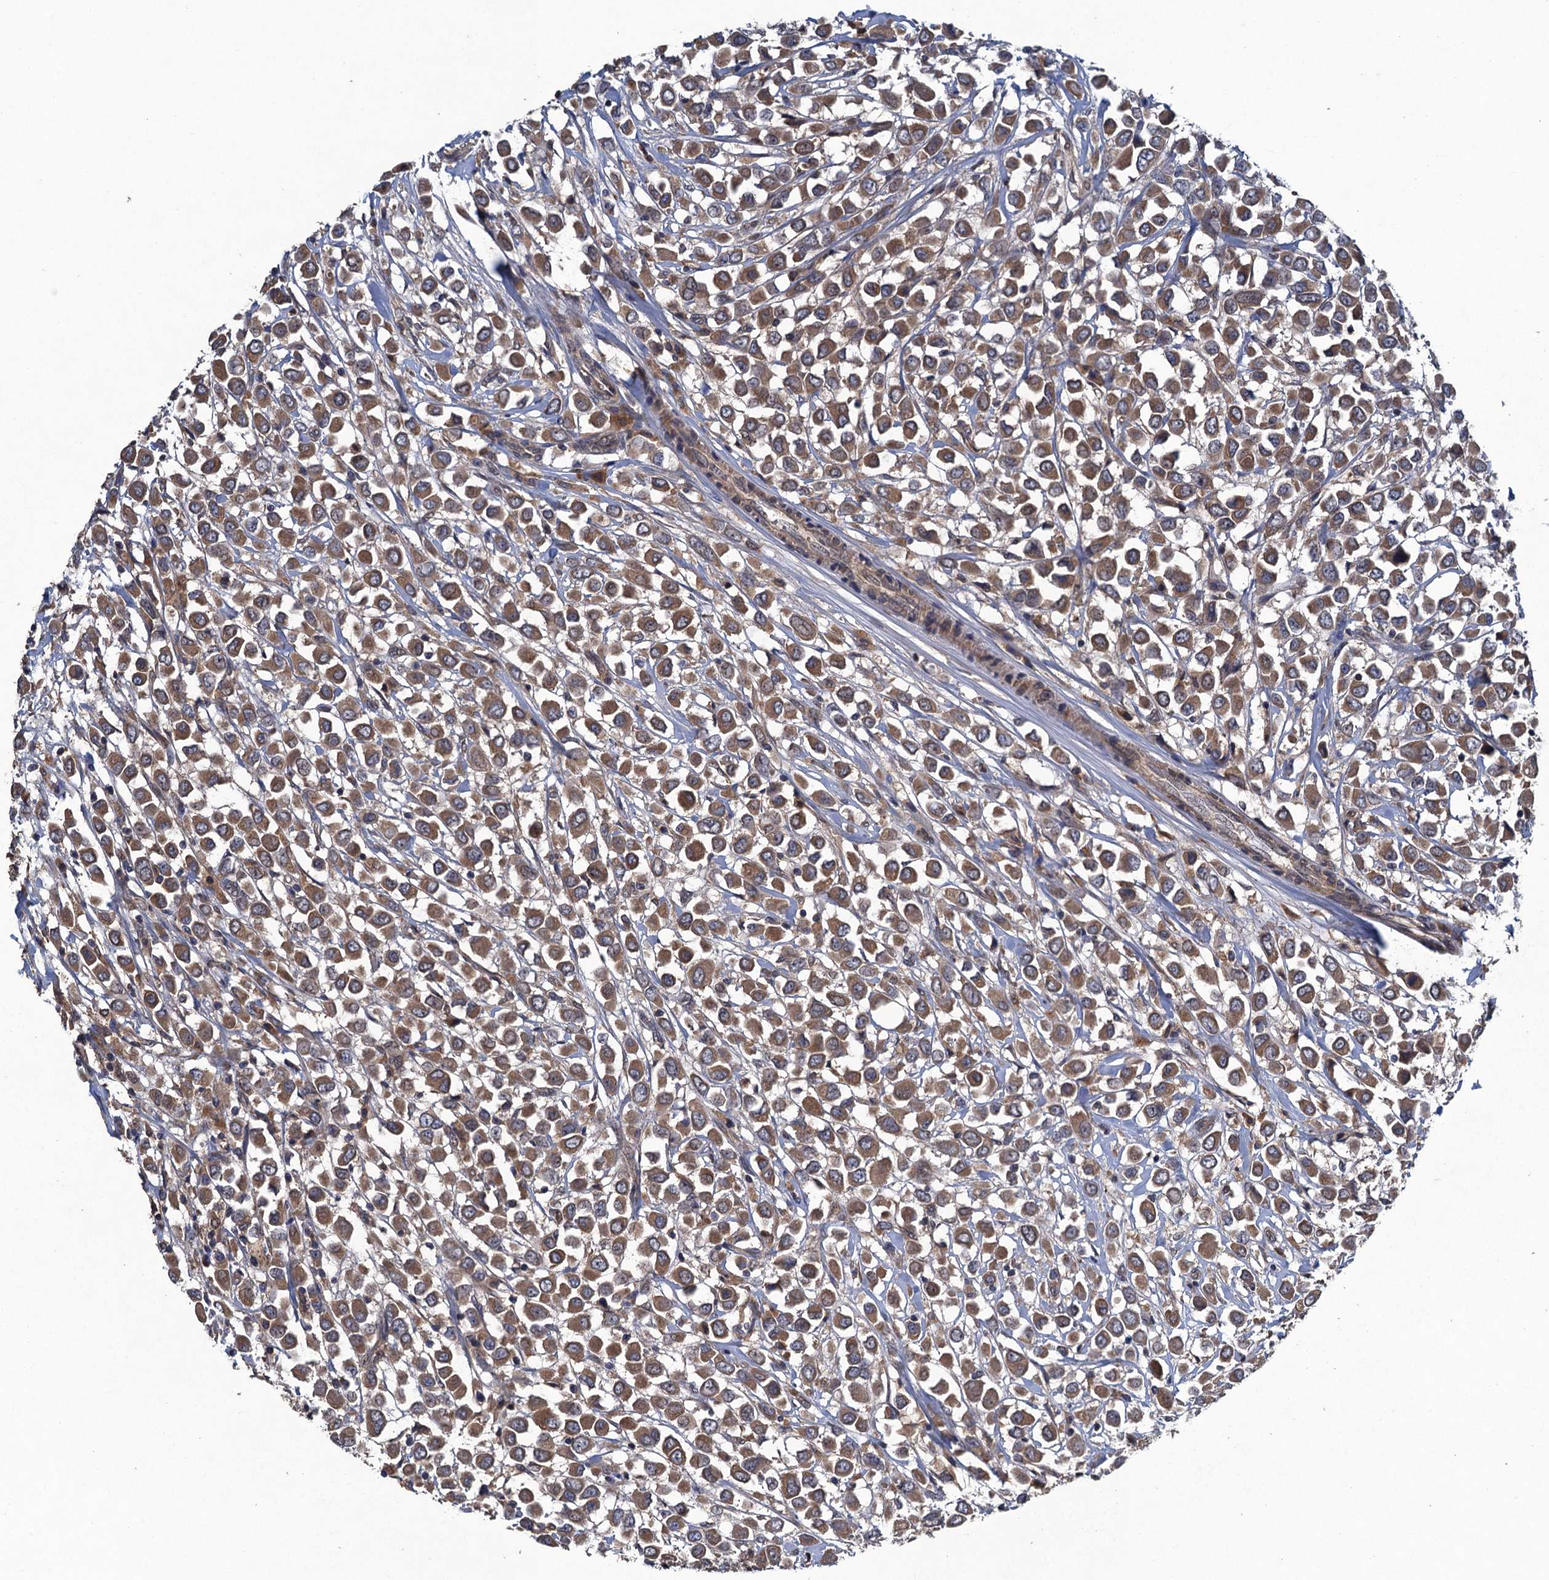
{"staining": {"intensity": "moderate", "quantity": ">75%", "location": "cytoplasmic/membranous"}, "tissue": "breast cancer", "cell_type": "Tumor cells", "image_type": "cancer", "snomed": [{"axis": "morphology", "description": "Duct carcinoma"}, {"axis": "topography", "description": "Breast"}], "caption": "Protein expression analysis of breast cancer (infiltrating ductal carcinoma) displays moderate cytoplasmic/membranous expression in approximately >75% of tumor cells. The staining was performed using DAB to visualize the protein expression in brown, while the nuclei were stained in blue with hematoxylin (Magnification: 20x).", "gene": "CNTN5", "patient": {"sex": "female", "age": 61}}